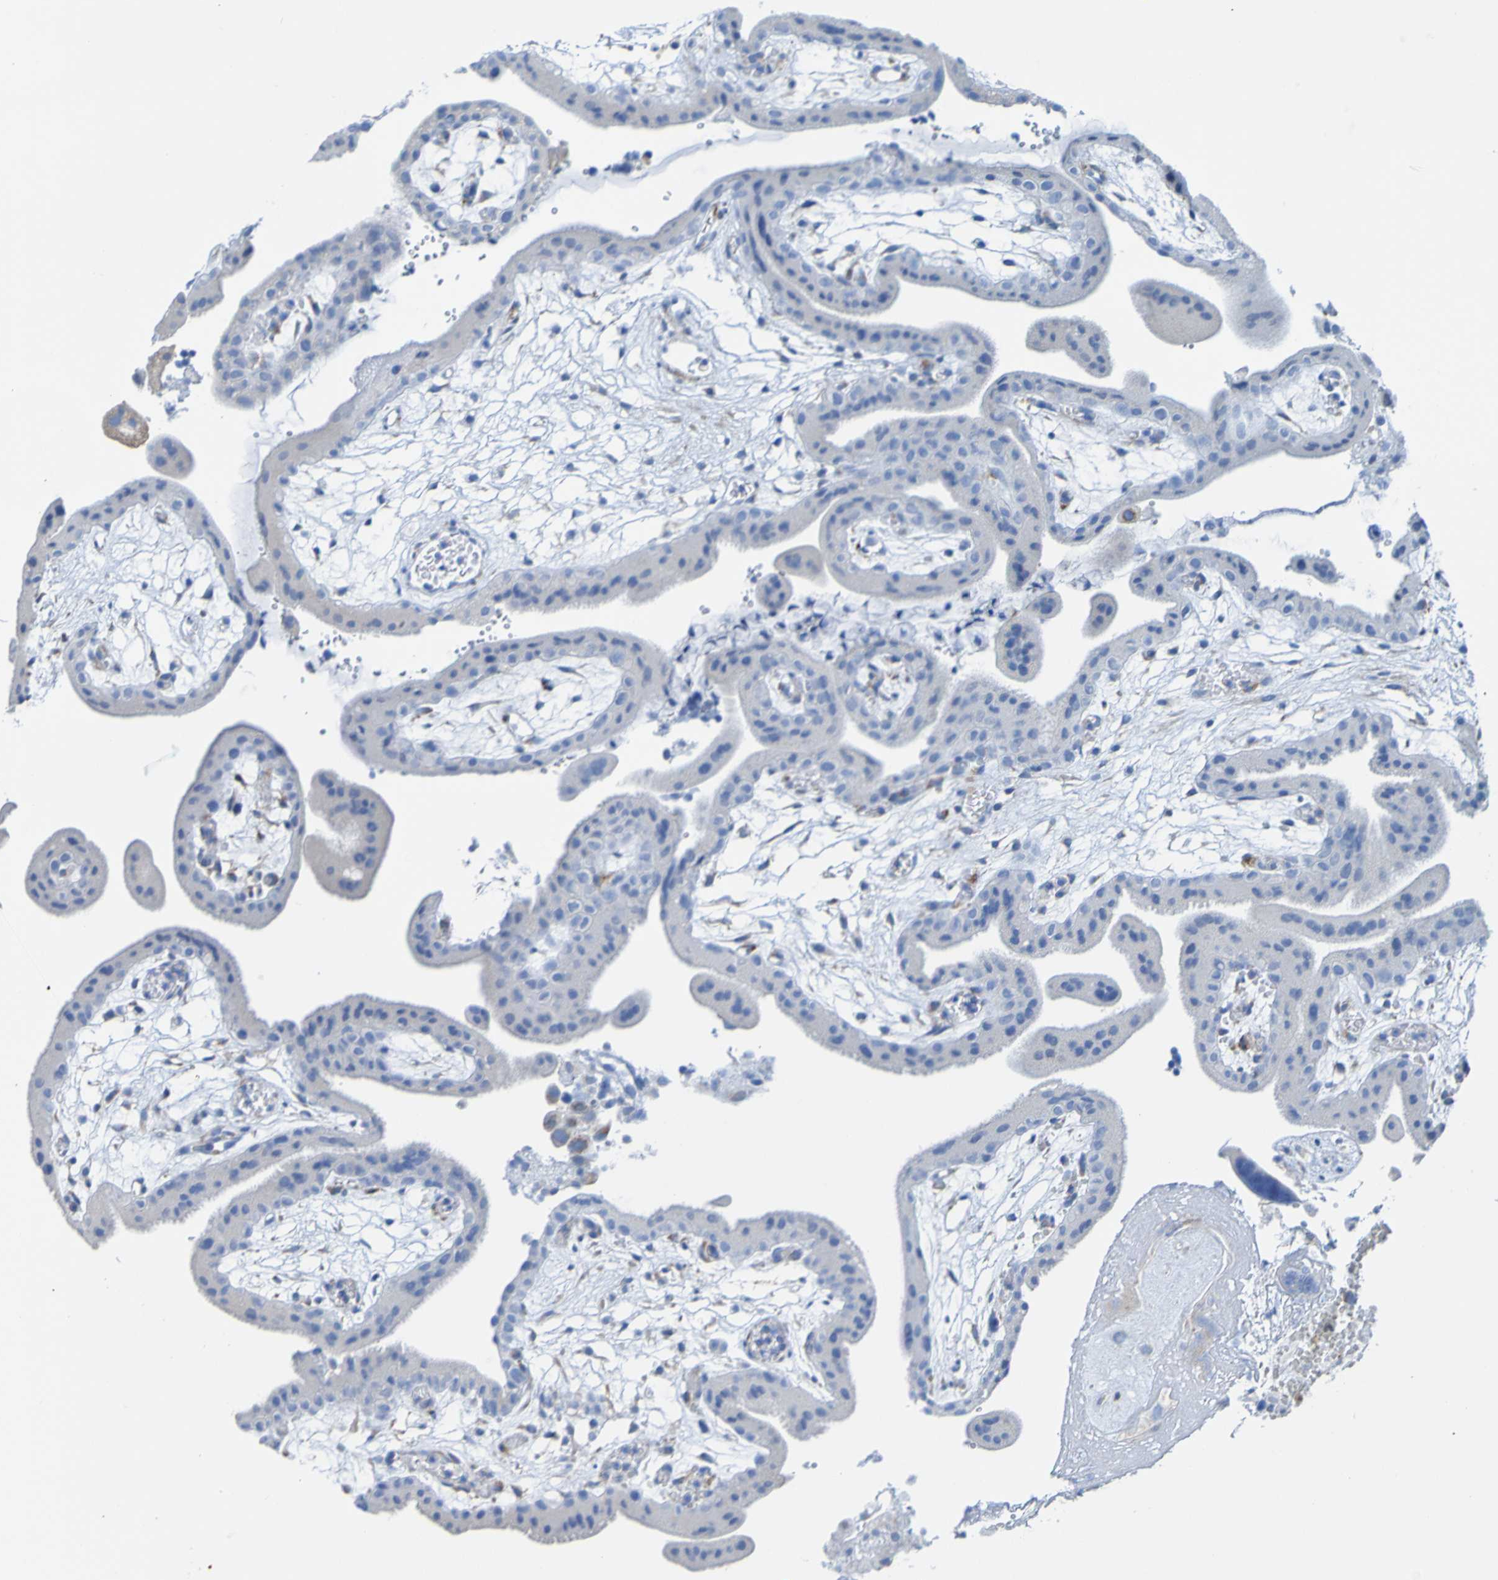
{"staining": {"intensity": "weak", "quantity": ">75%", "location": "cytoplasmic/membranous"}, "tissue": "placenta", "cell_type": "Decidual cells", "image_type": "normal", "snomed": [{"axis": "morphology", "description": "Normal tissue, NOS"}, {"axis": "topography", "description": "Placenta"}], "caption": "High-magnification brightfield microscopy of benign placenta stained with DAB (brown) and counterstained with hematoxylin (blue). decidual cells exhibit weak cytoplasmic/membranous staining is present in about>75% of cells.", "gene": "ACMSD", "patient": {"sex": "female", "age": 18}}